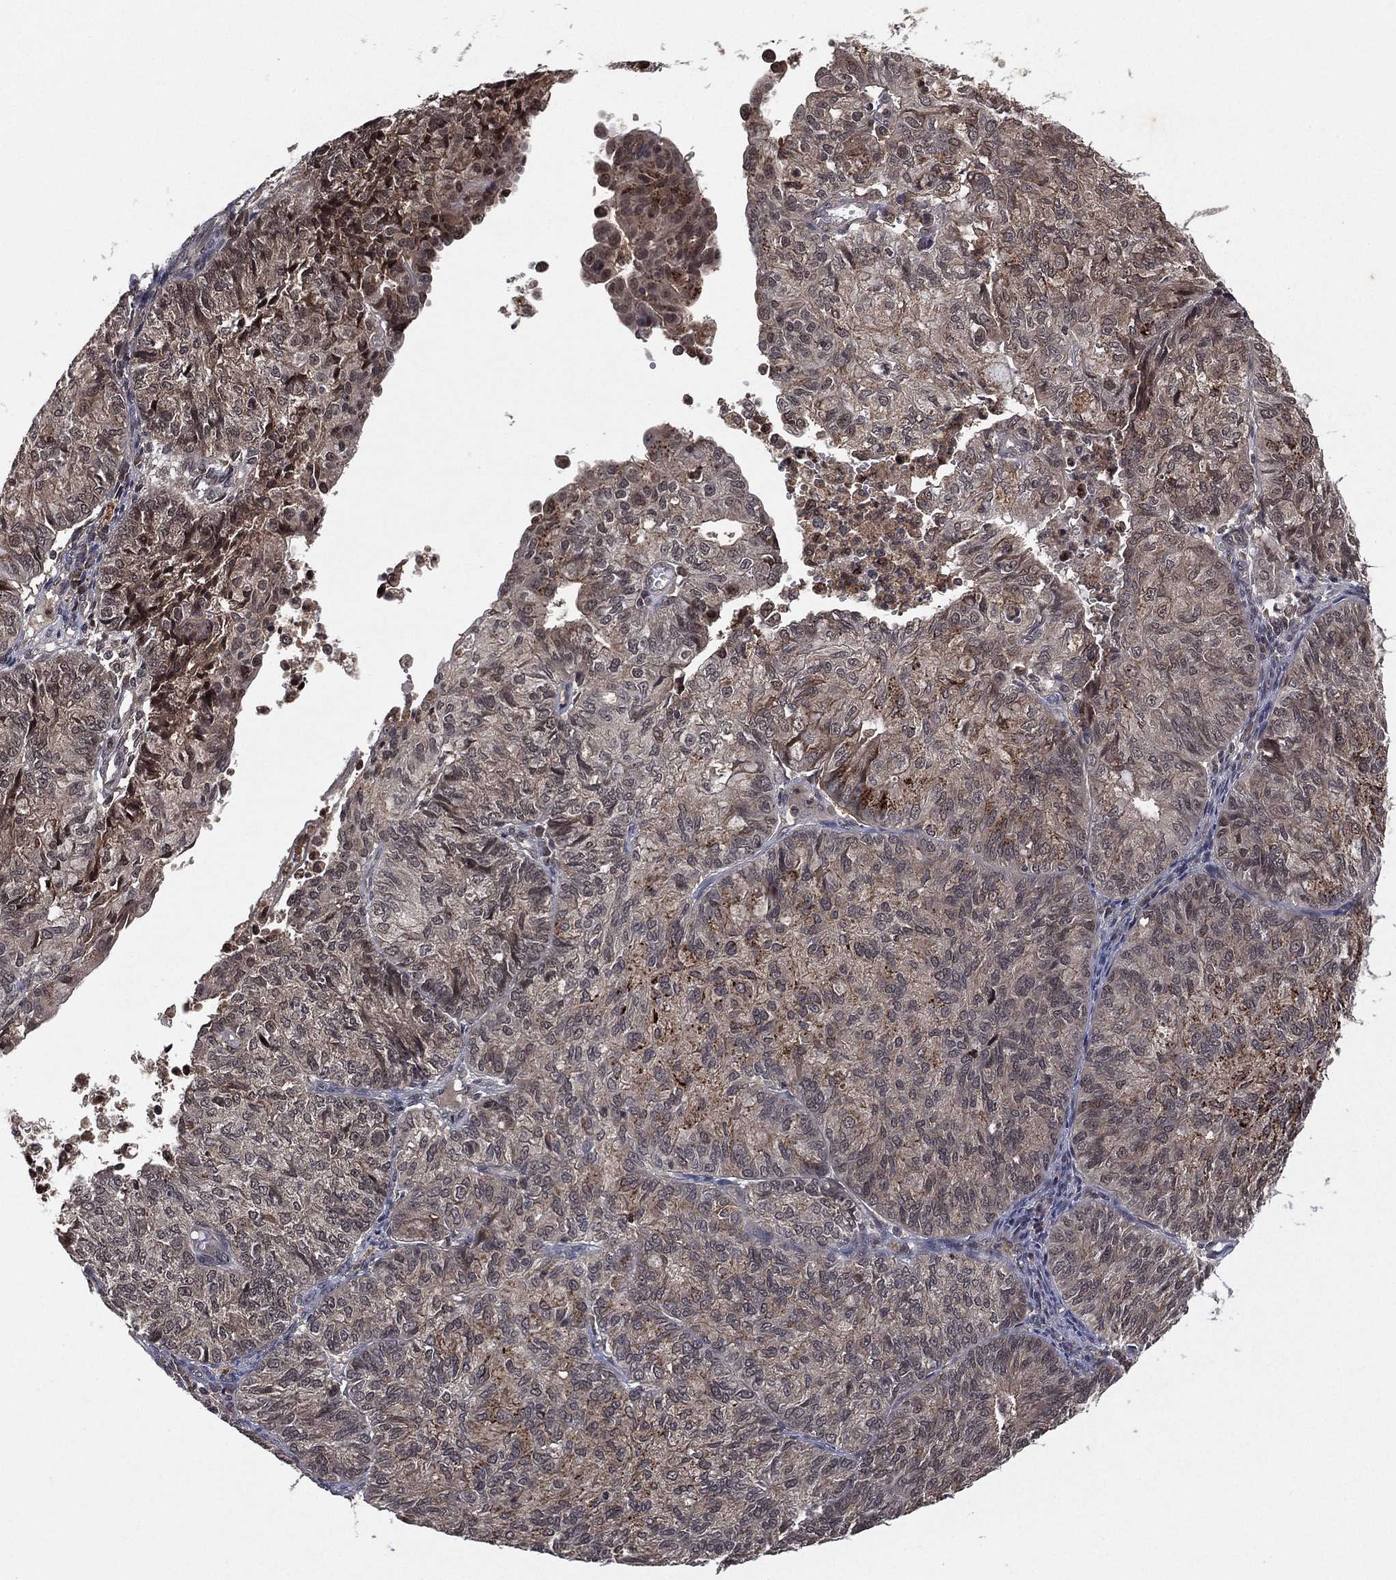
{"staining": {"intensity": "weak", "quantity": "<25%", "location": "cytoplasmic/membranous"}, "tissue": "endometrial cancer", "cell_type": "Tumor cells", "image_type": "cancer", "snomed": [{"axis": "morphology", "description": "Adenocarcinoma, NOS"}, {"axis": "topography", "description": "Endometrium"}], "caption": "Protein analysis of endometrial adenocarcinoma exhibits no significant staining in tumor cells.", "gene": "ATG4B", "patient": {"sex": "female", "age": 82}}